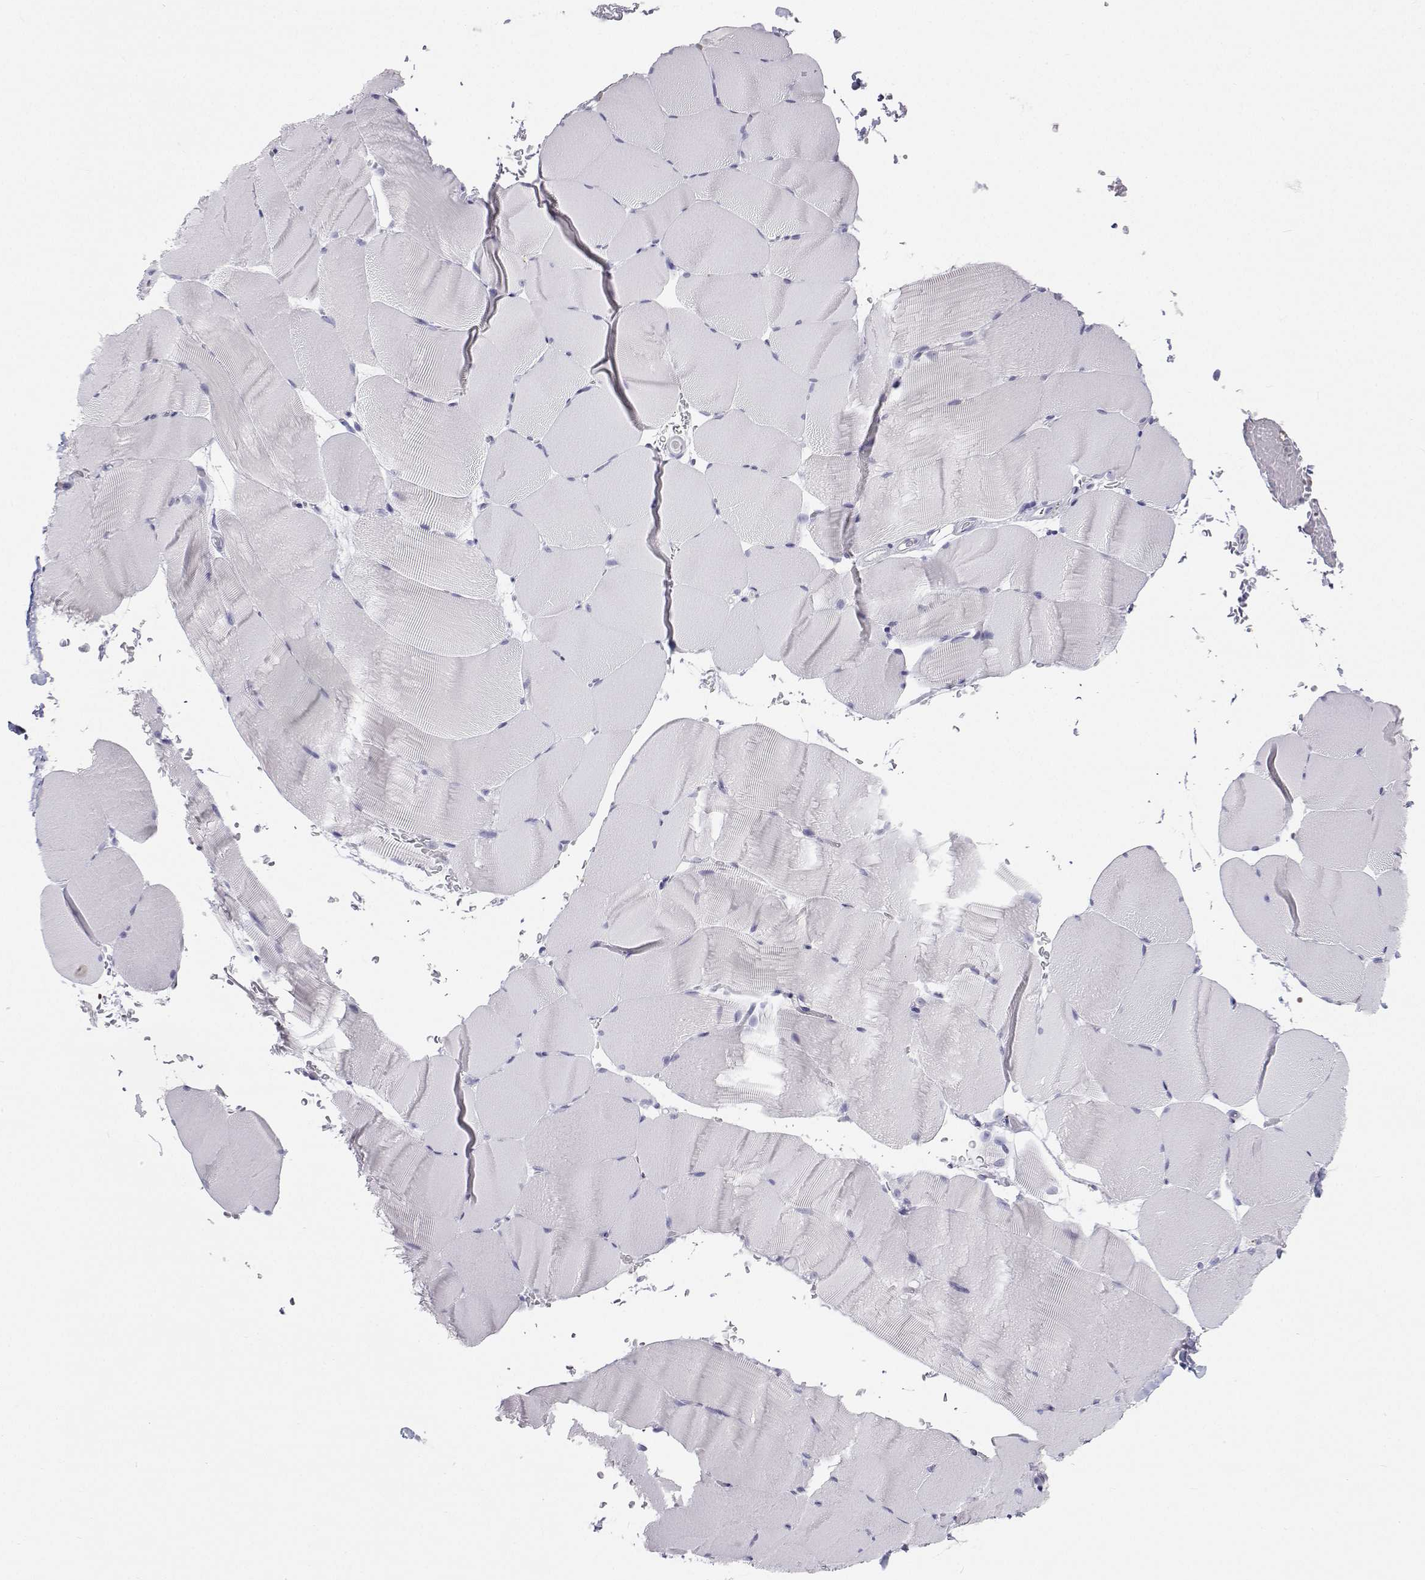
{"staining": {"intensity": "negative", "quantity": "none", "location": "none"}, "tissue": "skeletal muscle", "cell_type": "Myocytes", "image_type": "normal", "snomed": [{"axis": "morphology", "description": "Normal tissue, NOS"}, {"axis": "topography", "description": "Skeletal muscle"}], "caption": "DAB (3,3'-diaminobenzidine) immunohistochemical staining of benign skeletal muscle shows no significant expression in myocytes. Nuclei are stained in blue.", "gene": "SFTPB", "patient": {"sex": "female", "age": 37}}